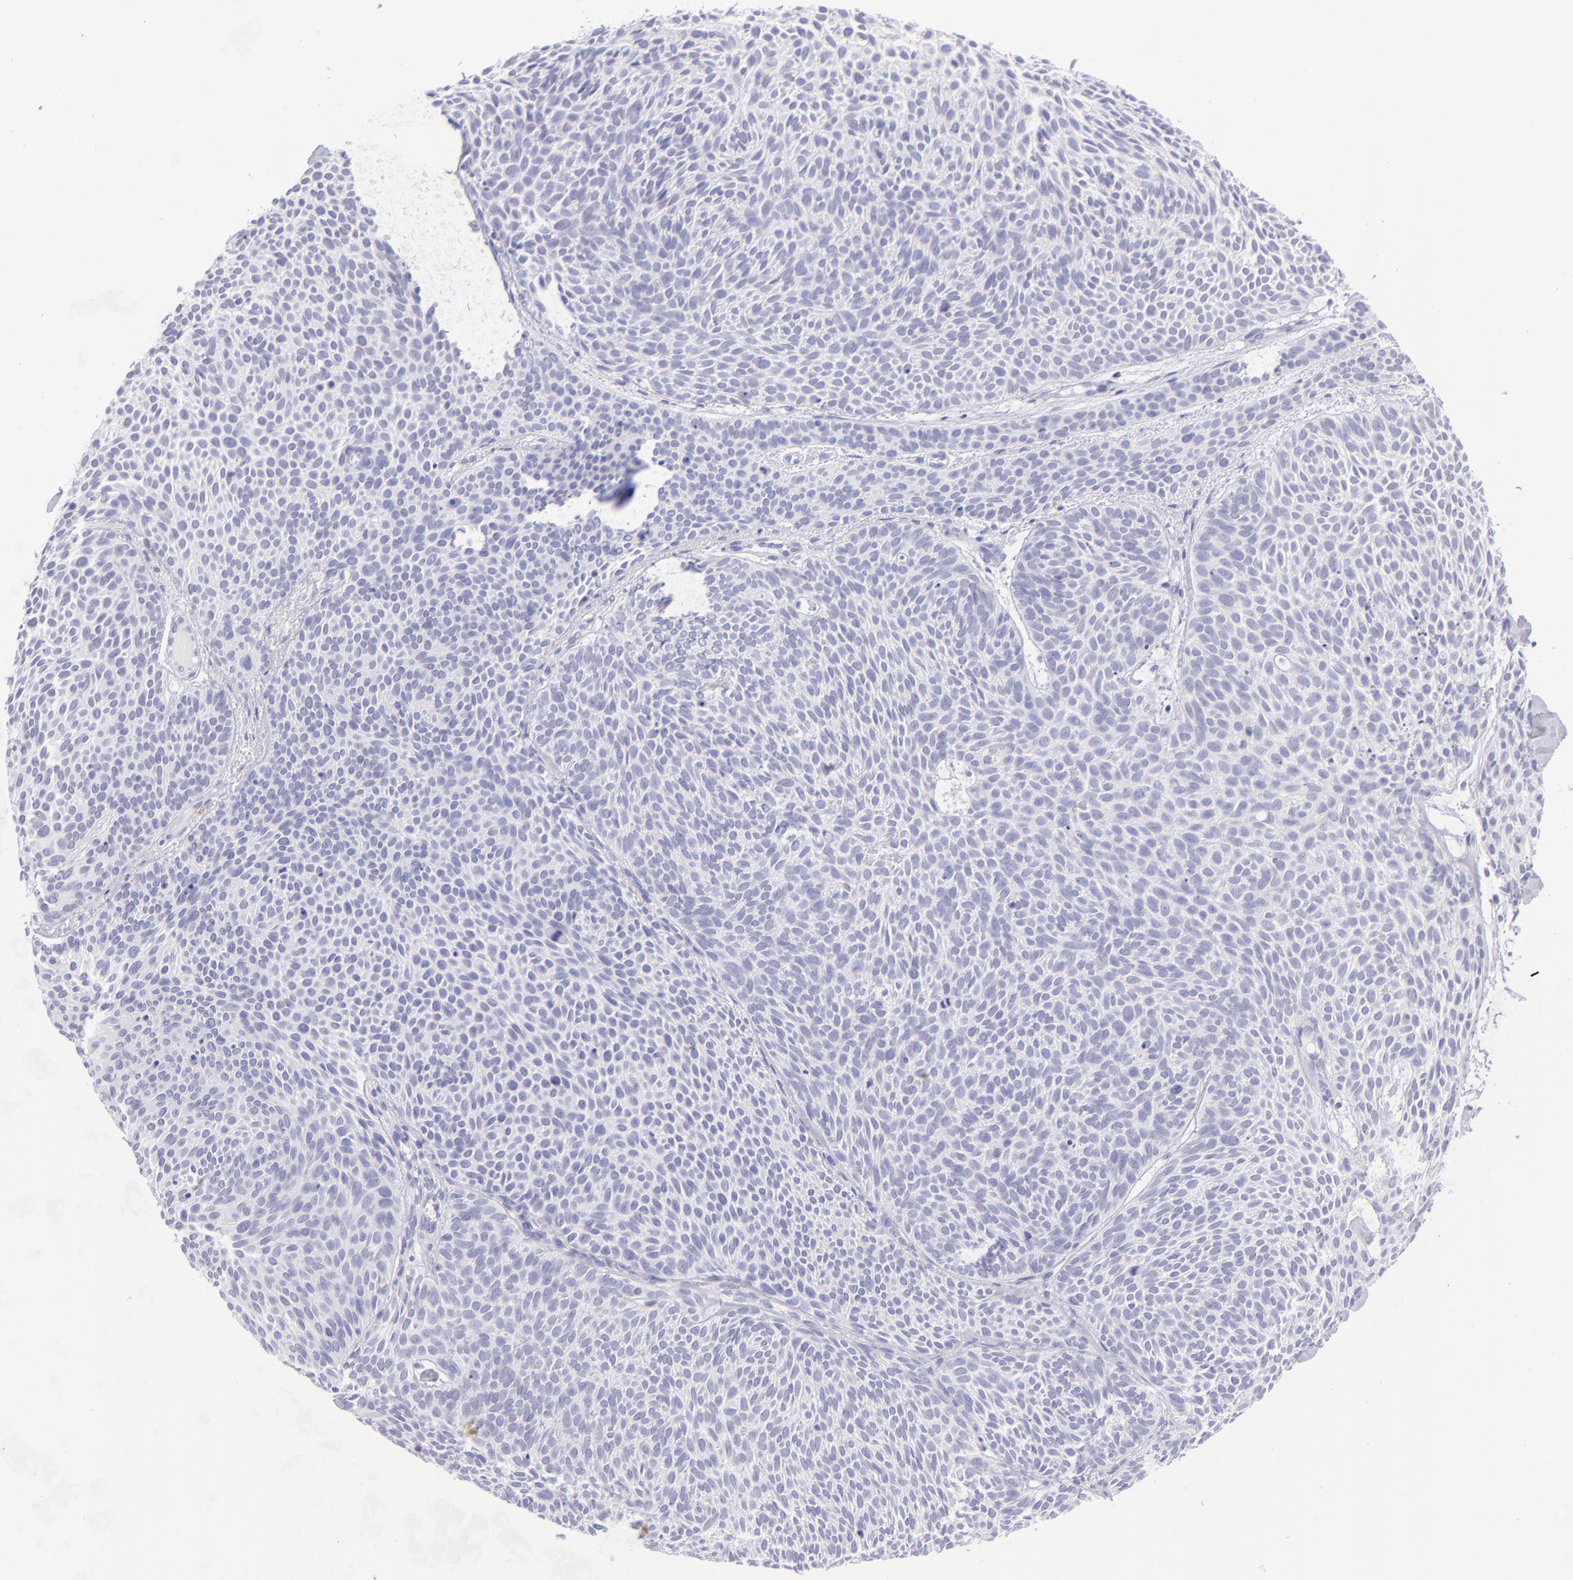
{"staining": {"intensity": "negative", "quantity": "none", "location": "none"}, "tissue": "skin cancer", "cell_type": "Tumor cells", "image_type": "cancer", "snomed": [{"axis": "morphology", "description": "Basal cell carcinoma"}, {"axis": "topography", "description": "Skin"}], "caption": "The immunohistochemistry (IHC) micrograph has no significant expression in tumor cells of skin basal cell carcinoma tissue.", "gene": "CD69", "patient": {"sex": "male", "age": 84}}